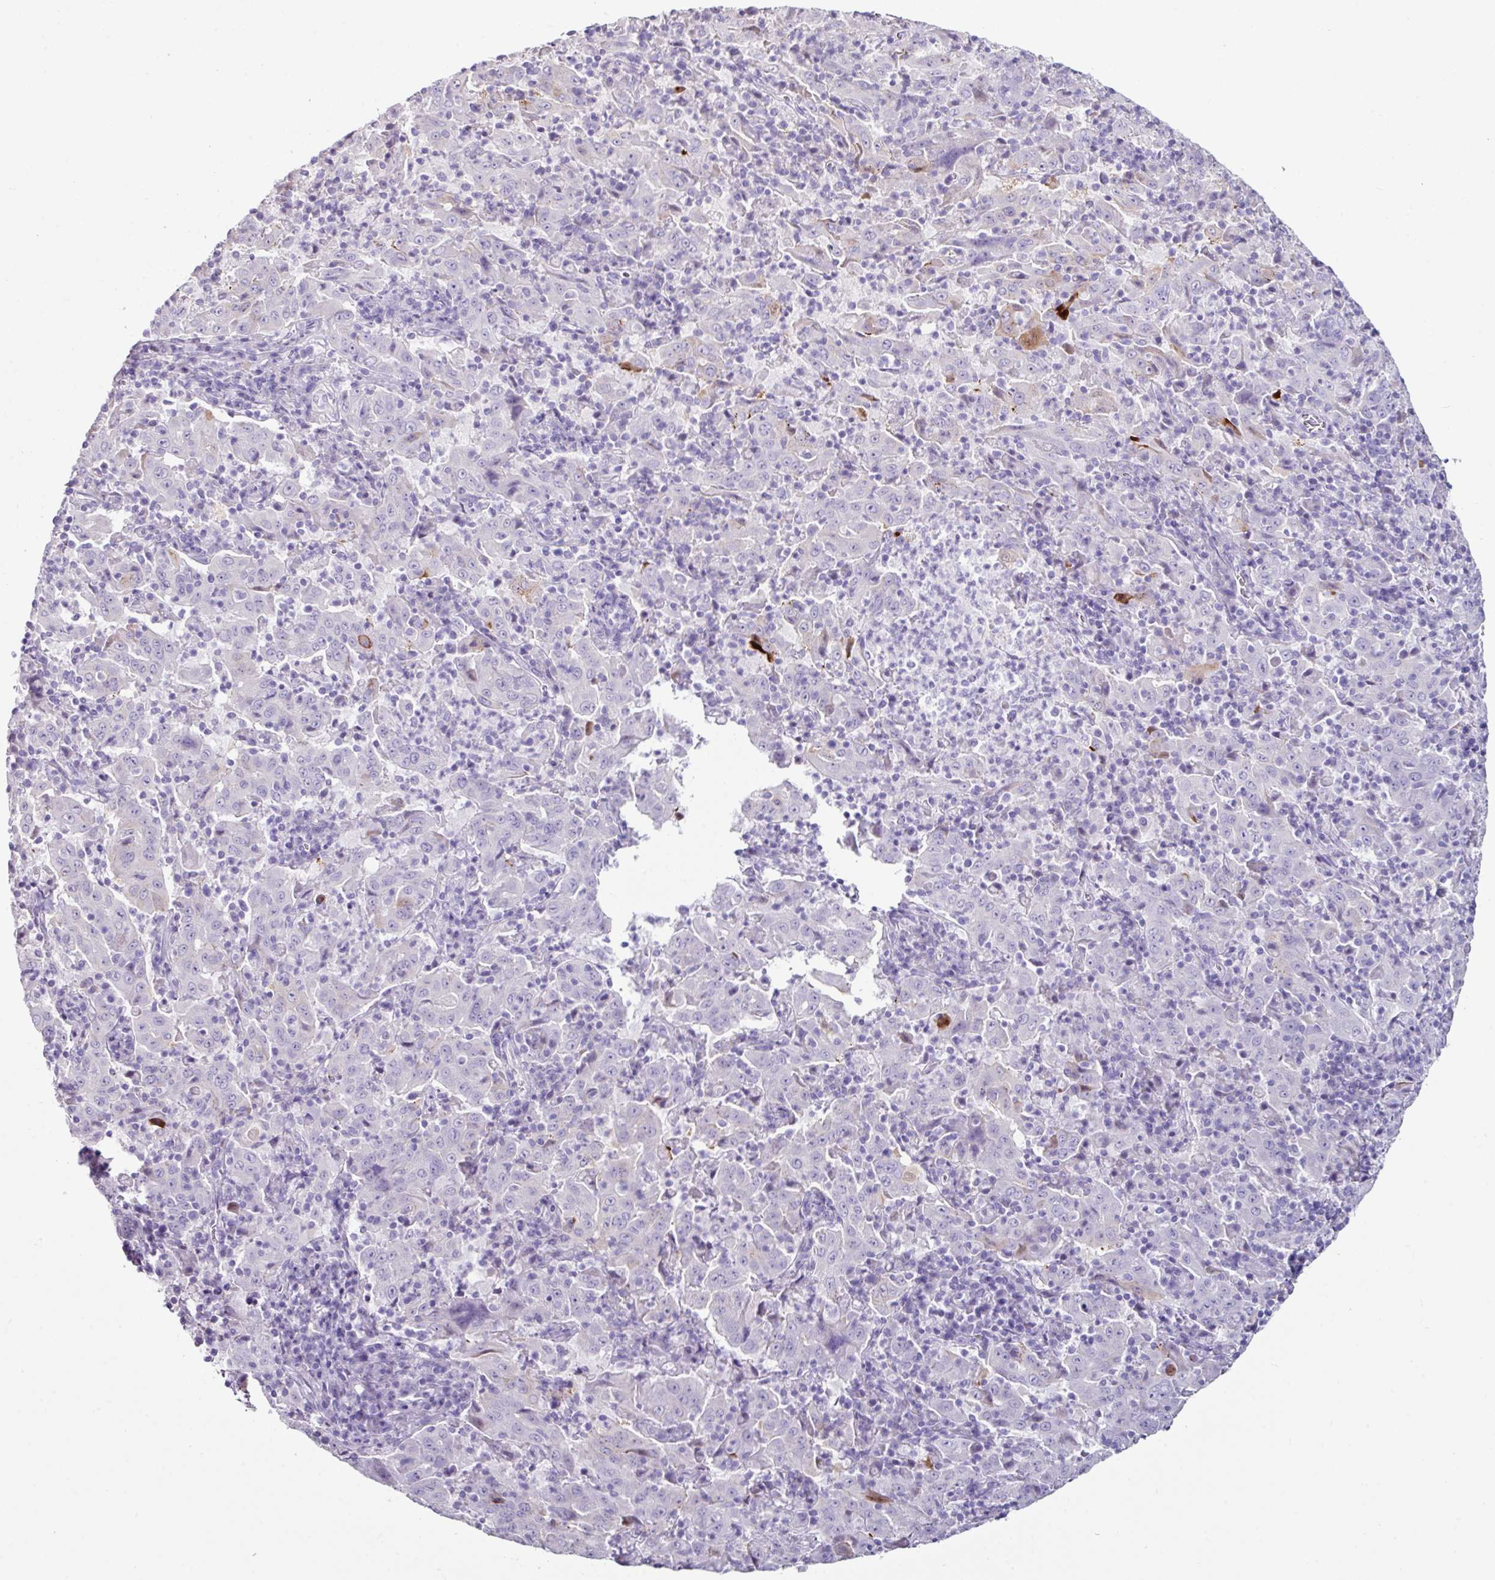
{"staining": {"intensity": "weak", "quantity": "<25%", "location": "cytoplasmic/membranous"}, "tissue": "pancreatic cancer", "cell_type": "Tumor cells", "image_type": "cancer", "snomed": [{"axis": "morphology", "description": "Adenocarcinoma, NOS"}, {"axis": "topography", "description": "Pancreas"}], "caption": "IHC micrograph of human pancreatic cancer (adenocarcinoma) stained for a protein (brown), which demonstrates no expression in tumor cells.", "gene": "GLP2R", "patient": {"sex": "male", "age": 63}}